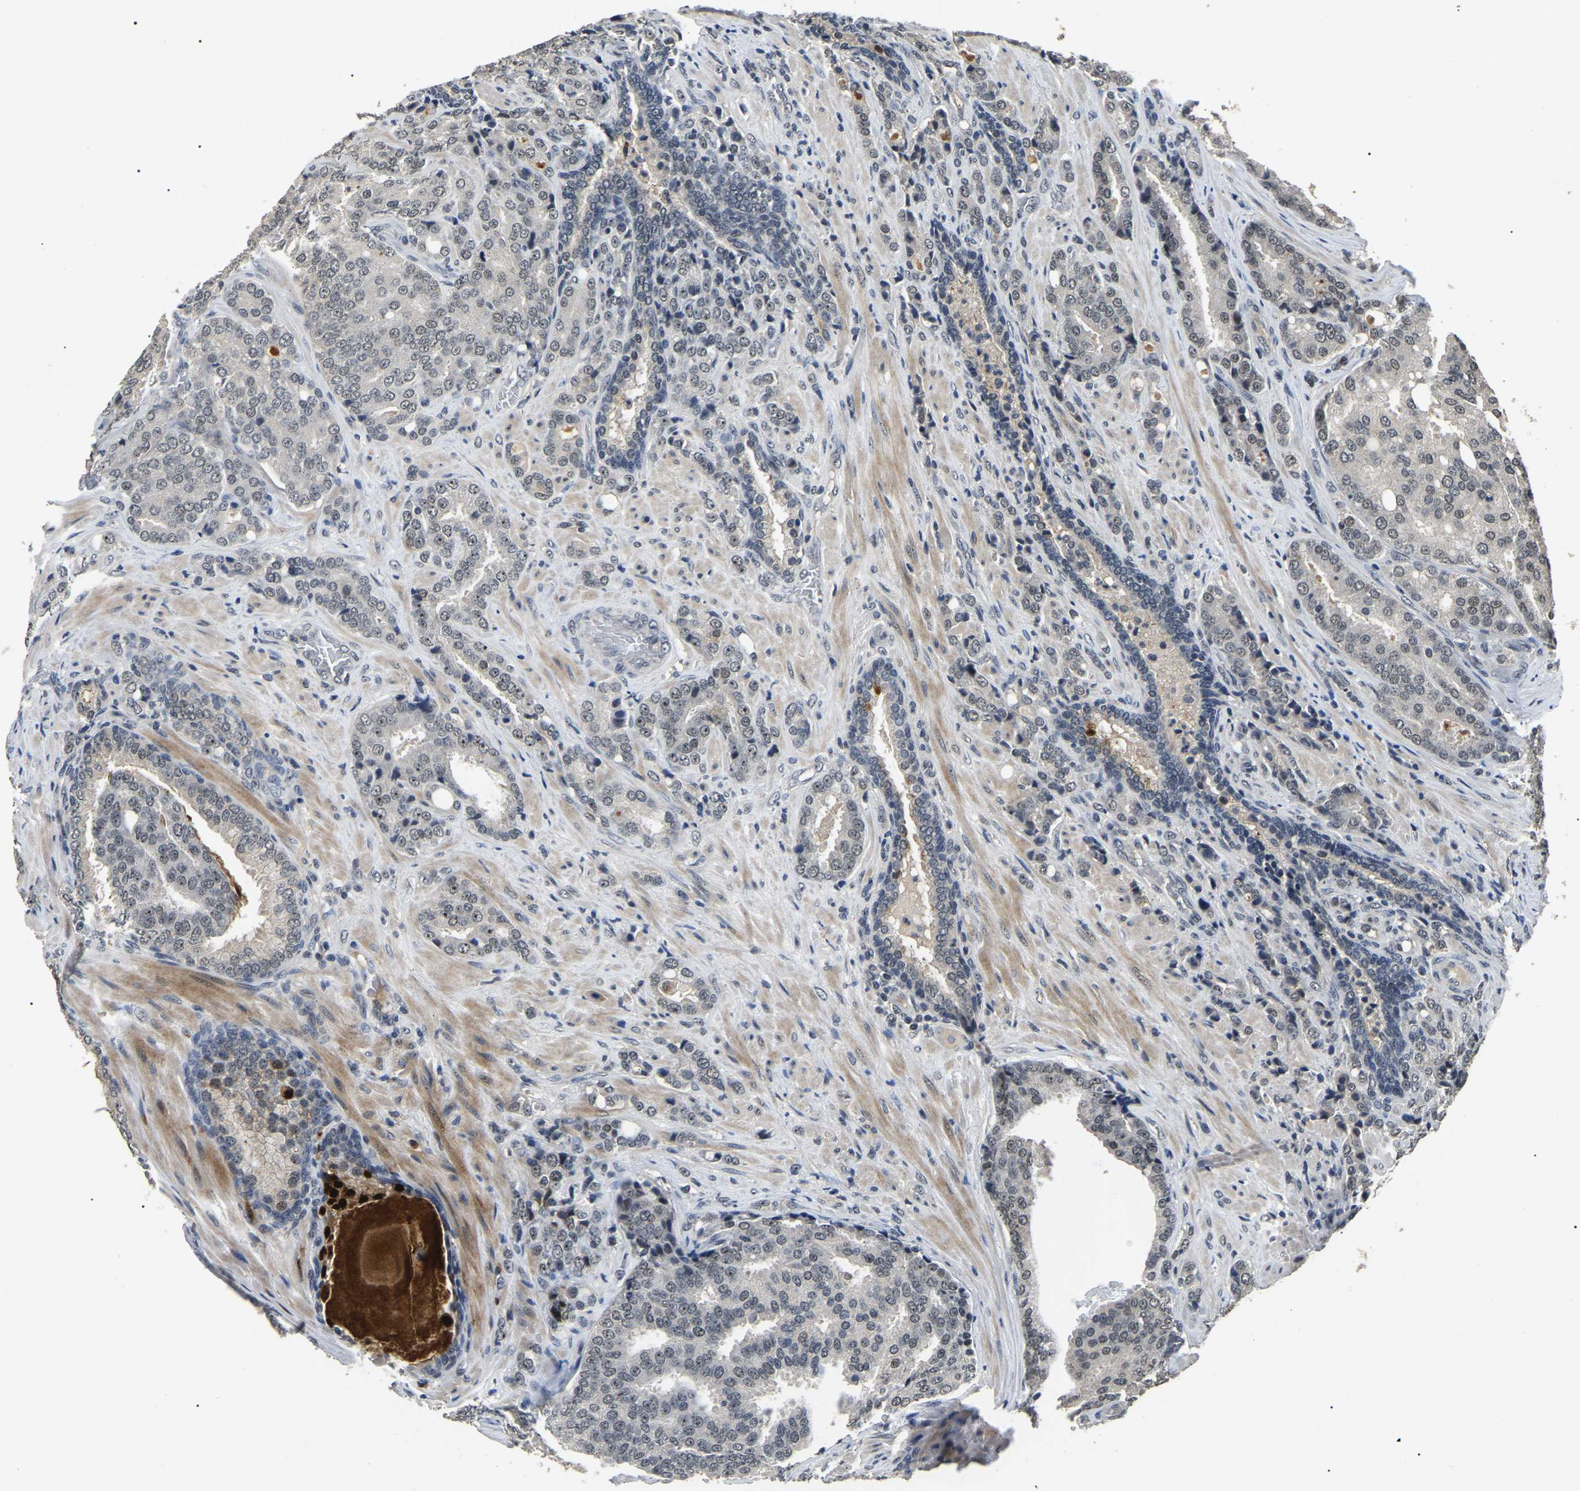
{"staining": {"intensity": "weak", "quantity": "<25%", "location": "nuclear"}, "tissue": "prostate cancer", "cell_type": "Tumor cells", "image_type": "cancer", "snomed": [{"axis": "morphology", "description": "Adenocarcinoma, High grade"}, {"axis": "topography", "description": "Prostate"}], "caption": "Human prostate cancer stained for a protein using immunohistochemistry reveals no positivity in tumor cells.", "gene": "PPM1E", "patient": {"sex": "male", "age": 50}}